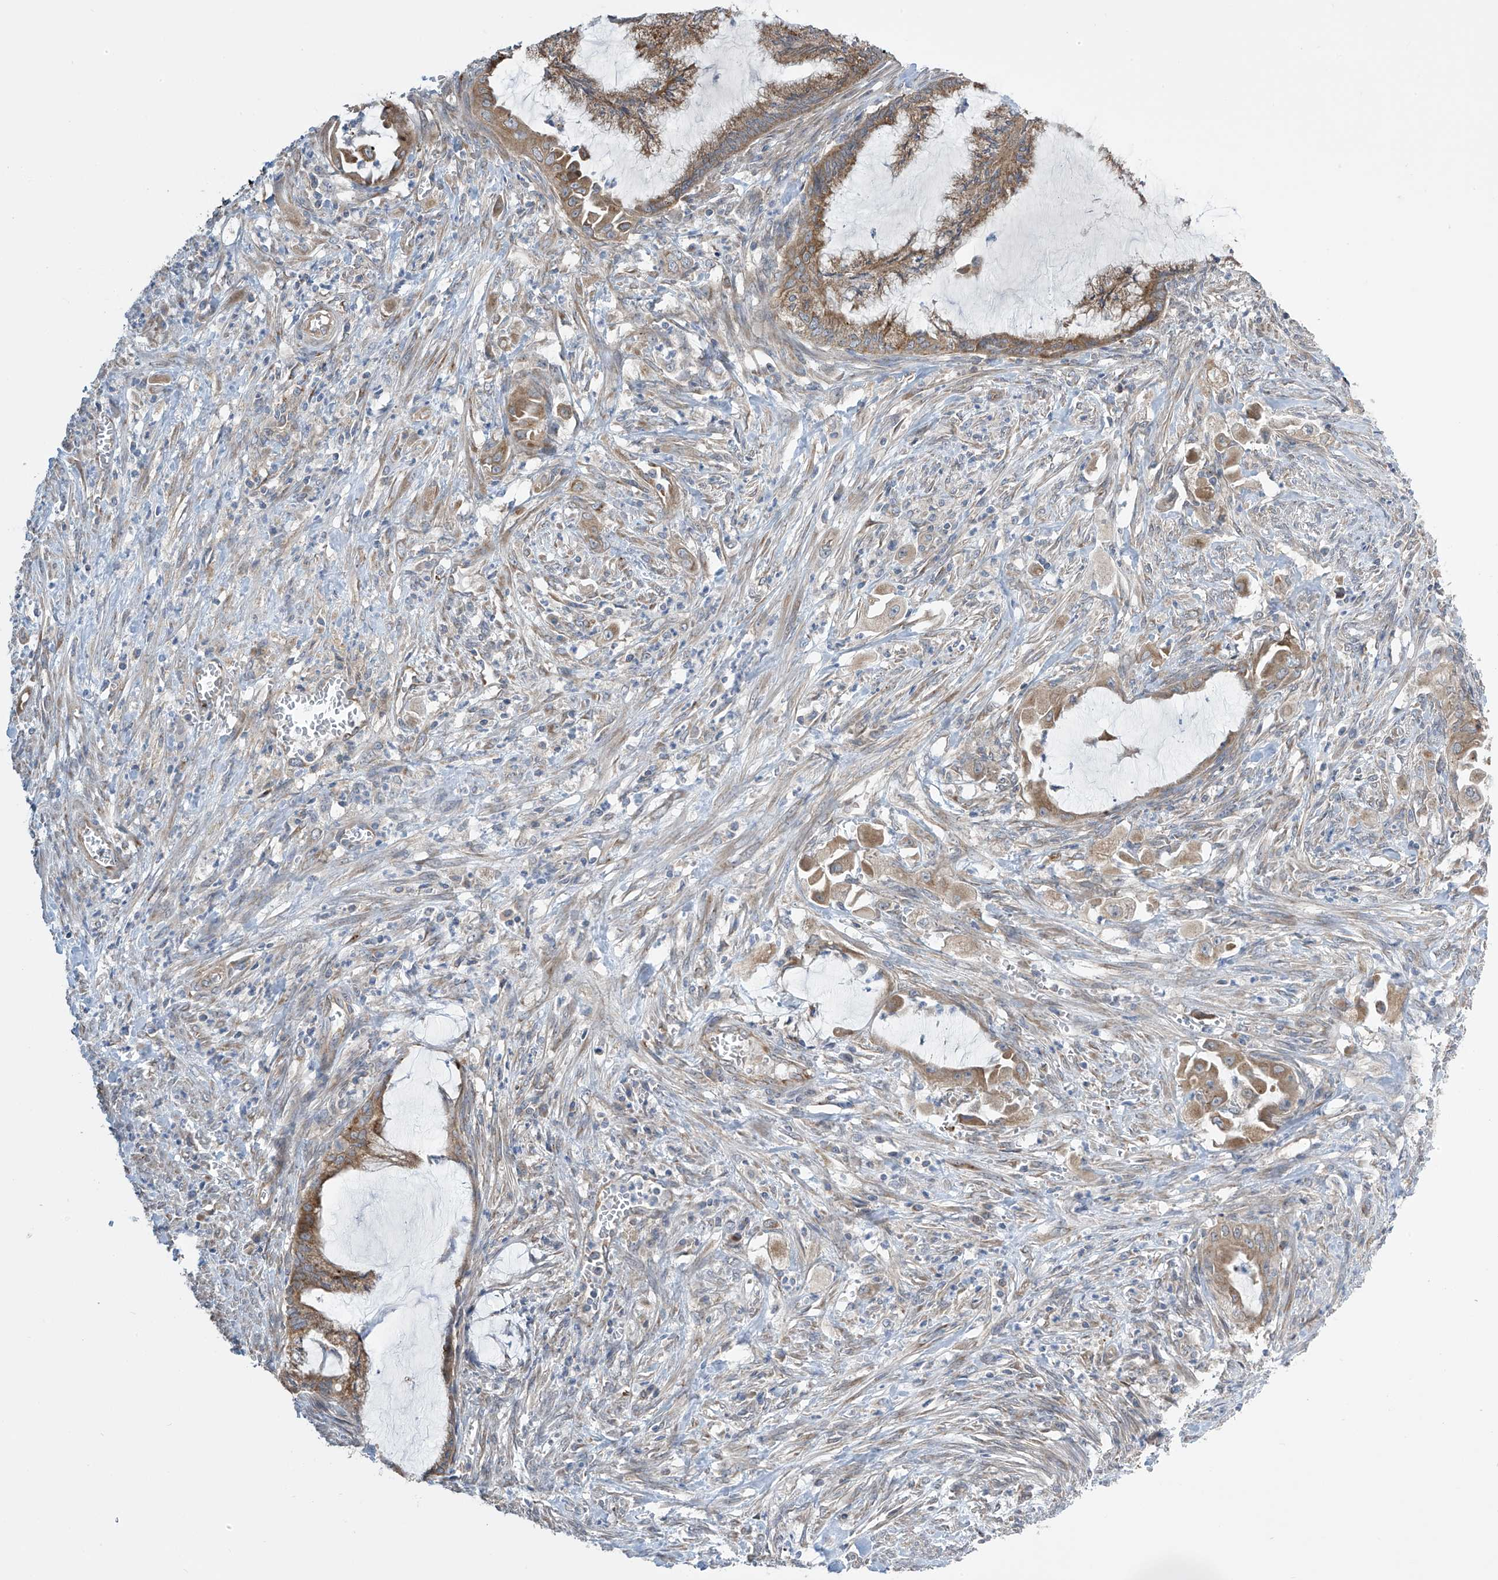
{"staining": {"intensity": "moderate", "quantity": ">75%", "location": "cytoplasmic/membranous"}, "tissue": "endometrial cancer", "cell_type": "Tumor cells", "image_type": "cancer", "snomed": [{"axis": "morphology", "description": "Adenocarcinoma, NOS"}, {"axis": "topography", "description": "Endometrium"}], "caption": "Immunohistochemical staining of human adenocarcinoma (endometrial) exhibits medium levels of moderate cytoplasmic/membranous protein staining in approximately >75% of tumor cells.", "gene": "PNPT1", "patient": {"sex": "female", "age": 86}}